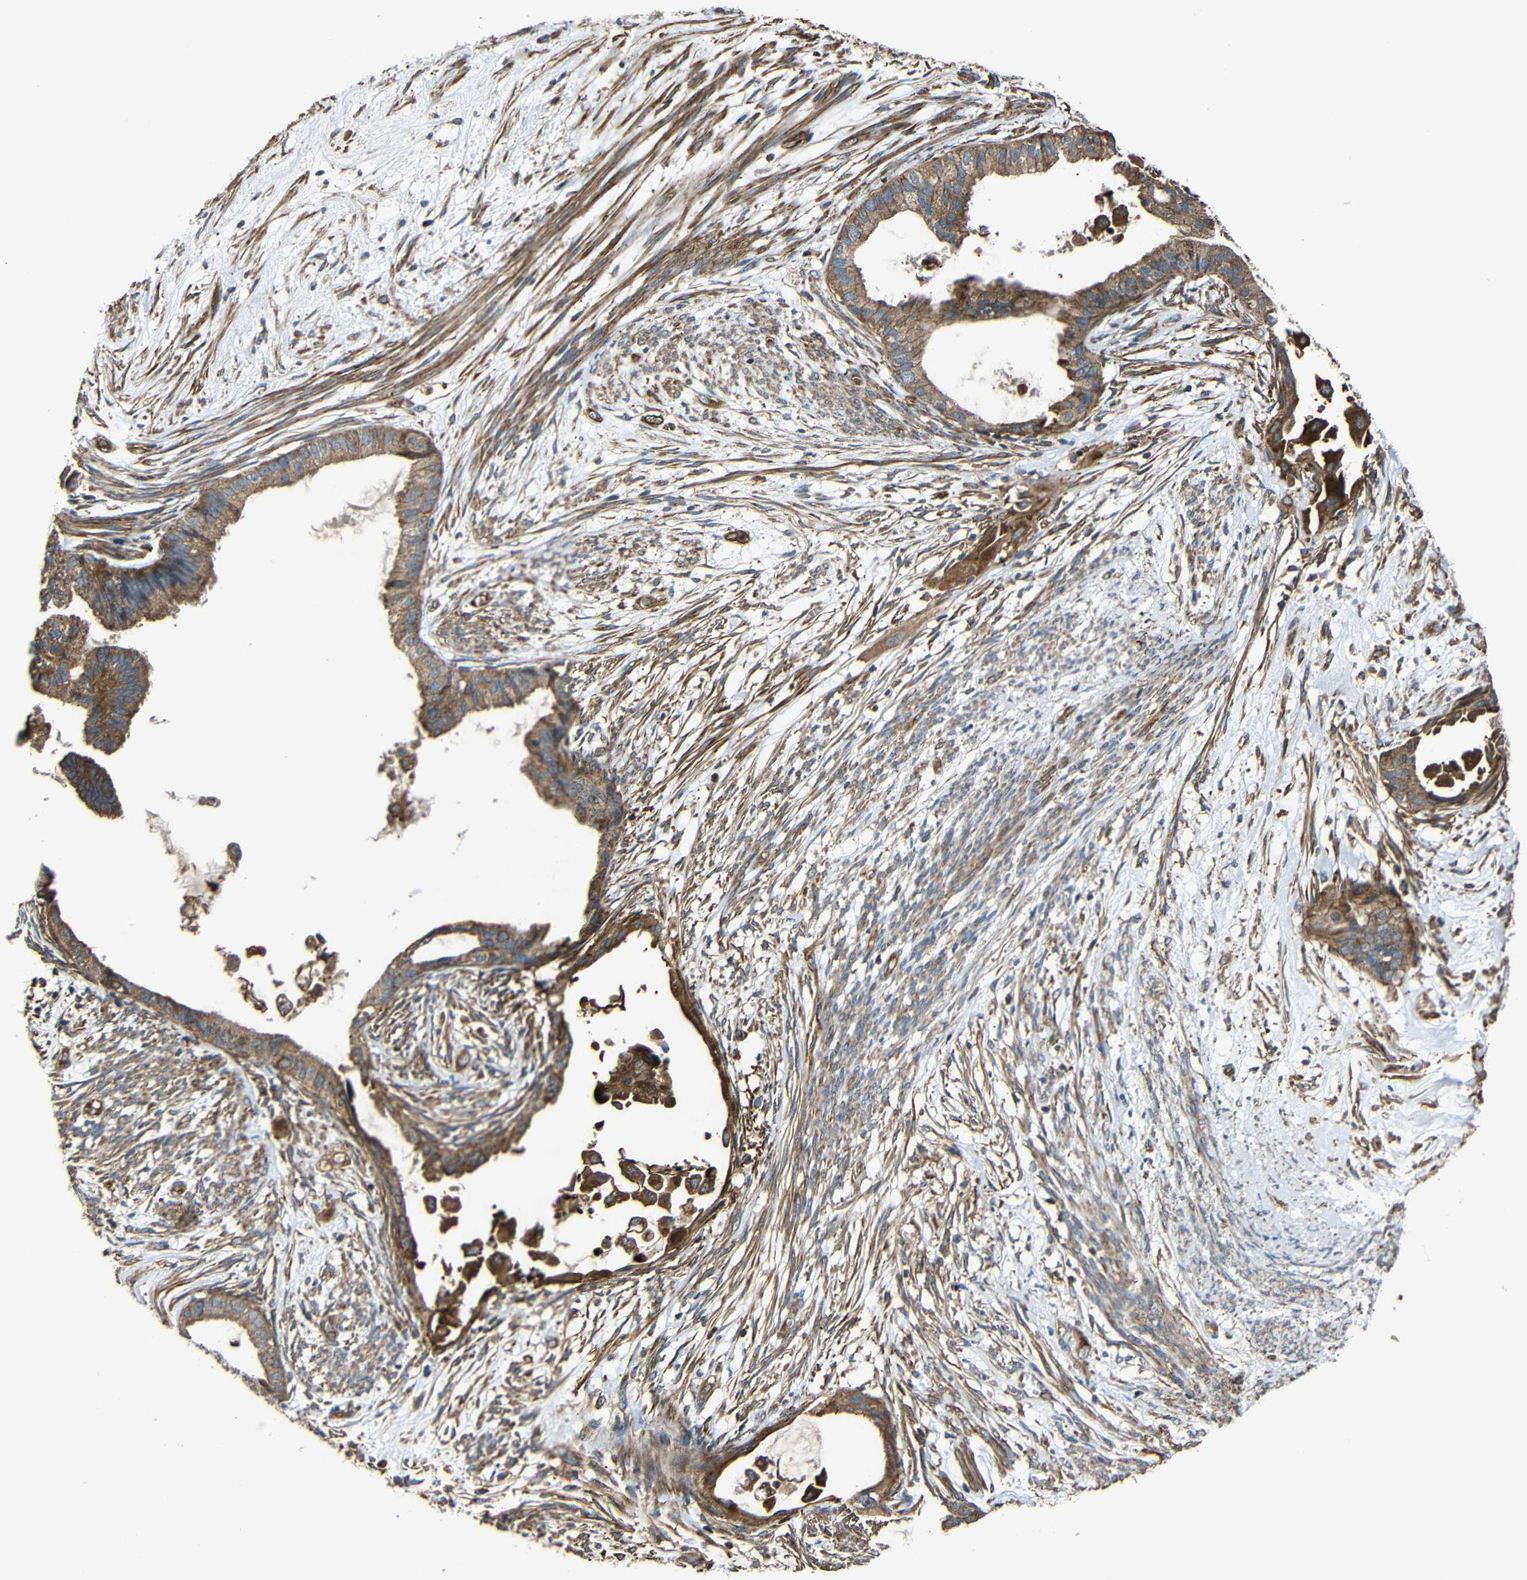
{"staining": {"intensity": "moderate", "quantity": ">75%", "location": "cytoplasmic/membranous"}, "tissue": "cervical cancer", "cell_type": "Tumor cells", "image_type": "cancer", "snomed": [{"axis": "morphology", "description": "Normal tissue, NOS"}, {"axis": "morphology", "description": "Adenocarcinoma, NOS"}, {"axis": "topography", "description": "Cervix"}, {"axis": "topography", "description": "Endometrium"}], "caption": "DAB immunohistochemical staining of human cervical adenocarcinoma shows moderate cytoplasmic/membranous protein expression in approximately >75% of tumor cells.", "gene": "PTCH1", "patient": {"sex": "female", "age": 86}}